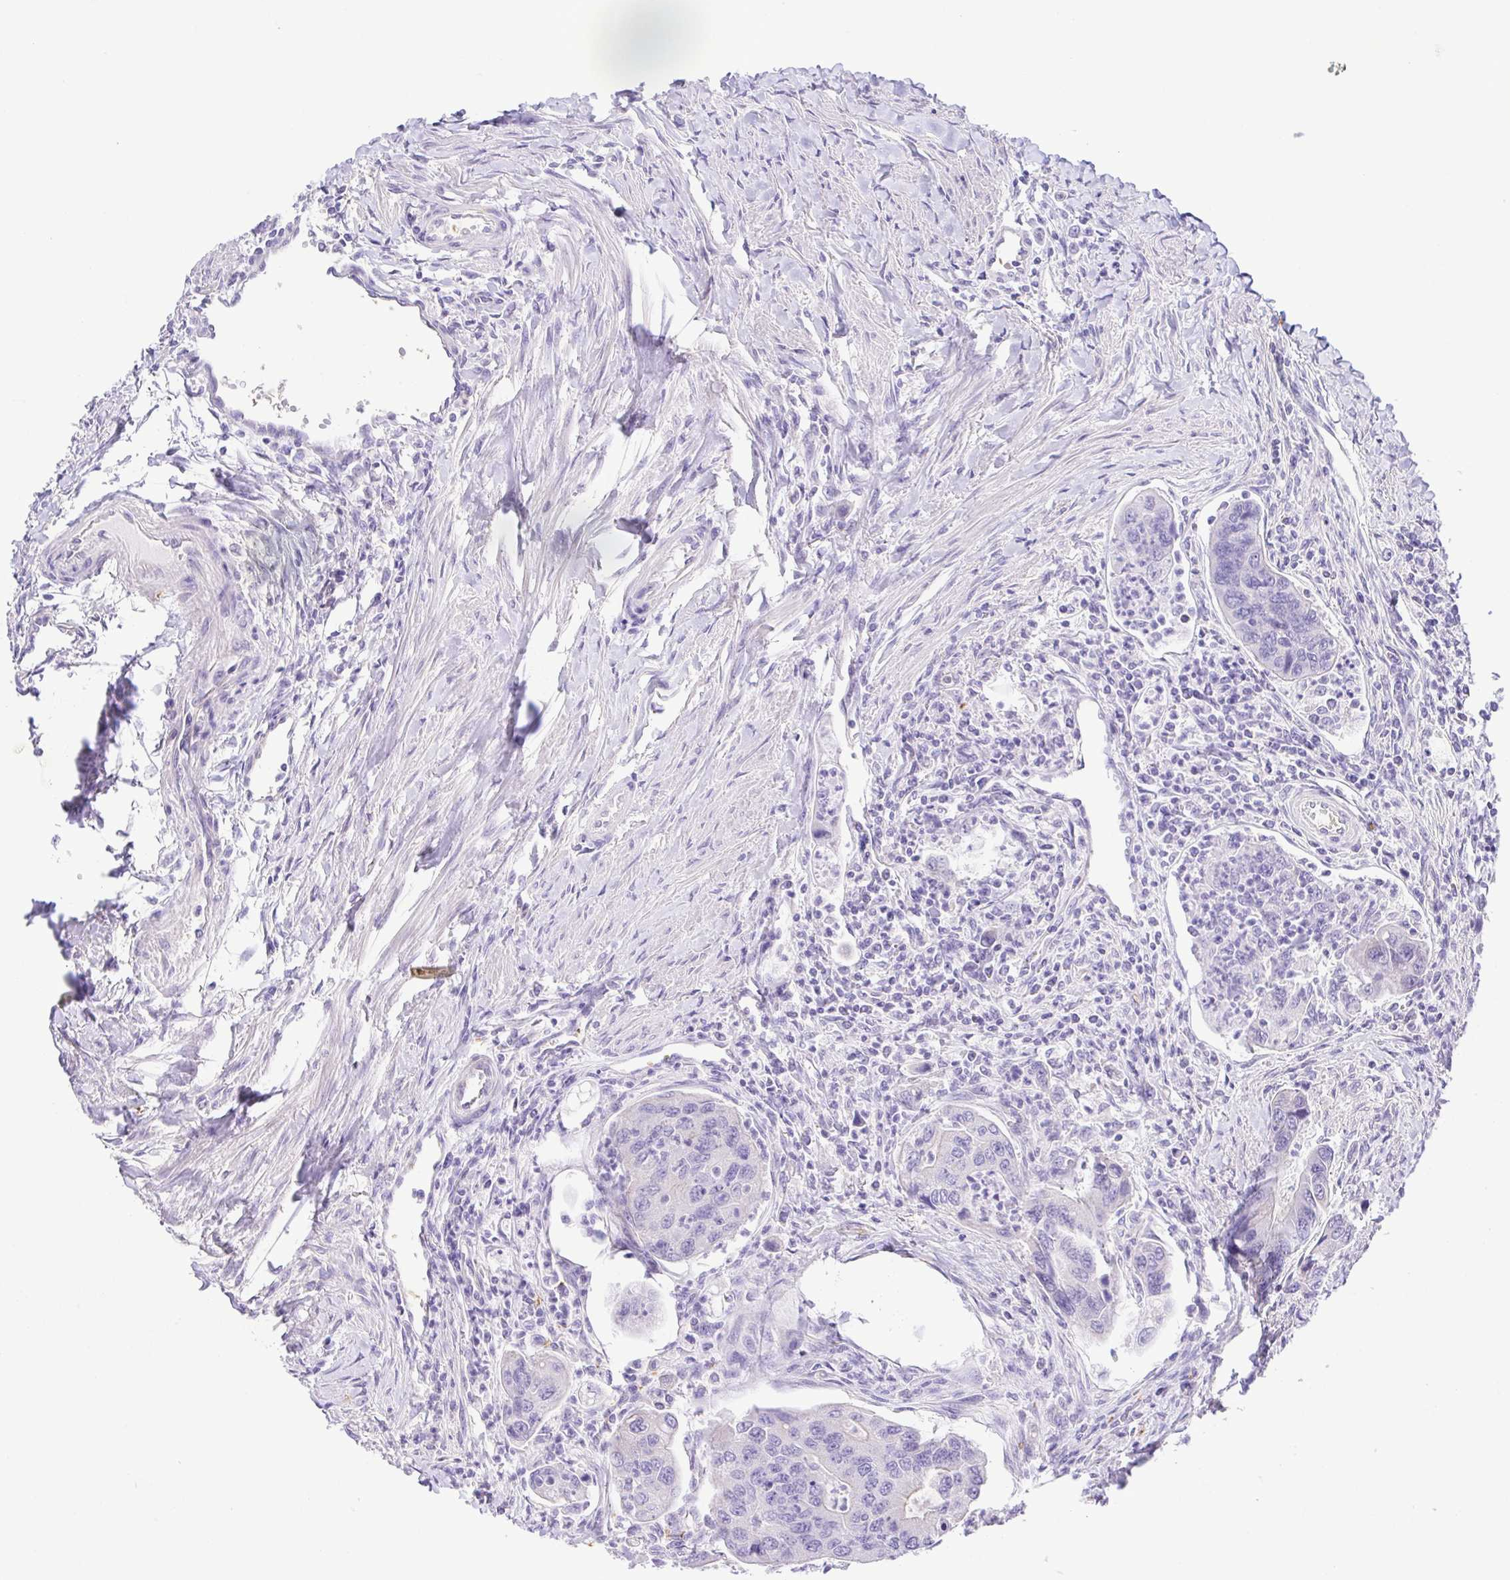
{"staining": {"intensity": "negative", "quantity": "none", "location": "none"}, "tissue": "colorectal cancer", "cell_type": "Tumor cells", "image_type": "cancer", "snomed": [{"axis": "morphology", "description": "Adenocarcinoma, NOS"}, {"axis": "topography", "description": "Colon"}], "caption": "This micrograph is of colorectal adenocarcinoma stained with IHC to label a protein in brown with the nuclei are counter-stained blue. There is no positivity in tumor cells. The staining is performed using DAB (3,3'-diaminobenzidine) brown chromogen with nuclei counter-stained in using hematoxylin.", "gene": "EPB42", "patient": {"sex": "female", "age": 67}}